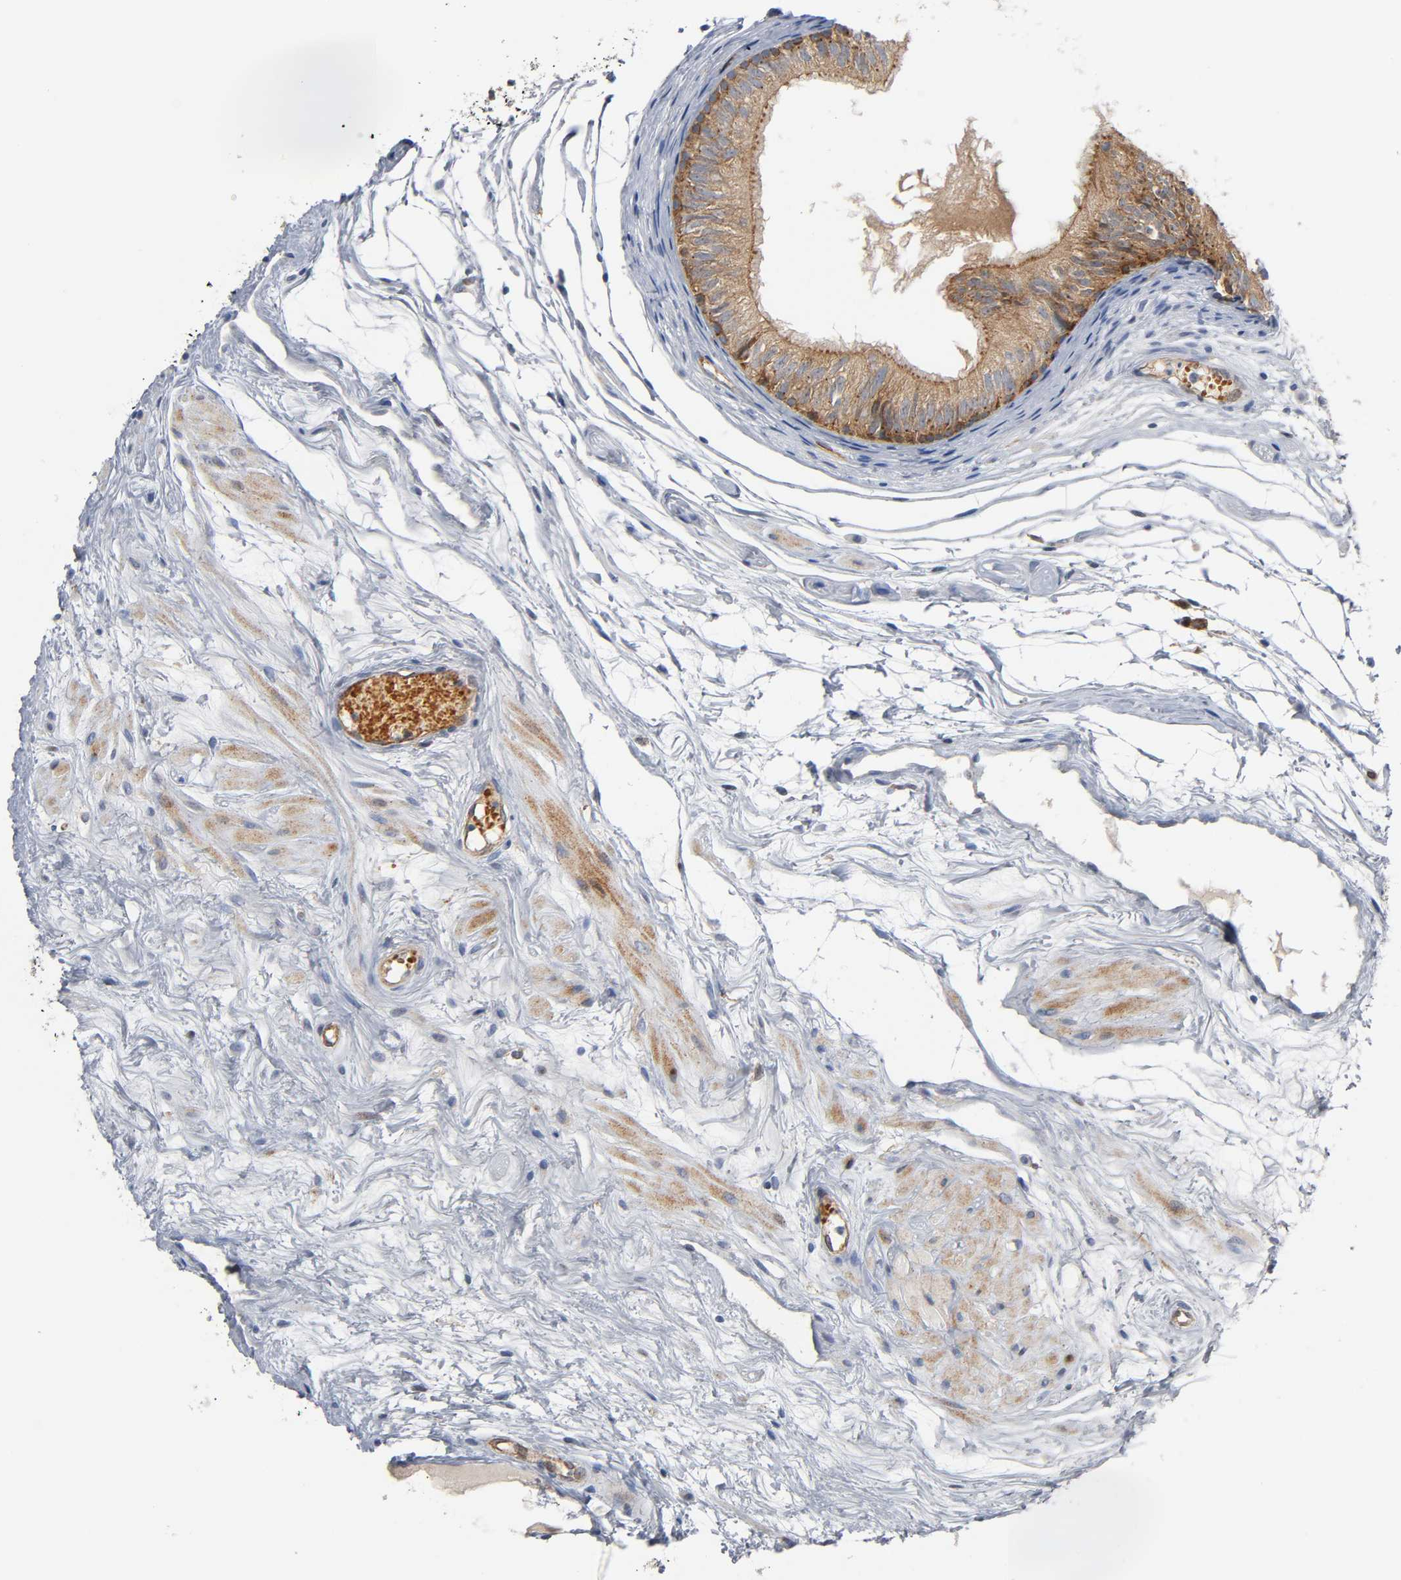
{"staining": {"intensity": "weak", "quantity": ">75%", "location": "cytoplasmic/membranous"}, "tissue": "epididymis", "cell_type": "Glandular cells", "image_type": "normal", "snomed": [{"axis": "morphology", "description": "Normal tissue, NOS"}, {"axis": "morphology", "description": "Atrophy, NOS"}, {"axis": "topography", "description": "Testis"}, {"axis": "topography", "description": "Epididymis"}], "caption": "Brown immunohistochemical staining in benign epididymis displays weak cytoplasmic/membranous expression in about >75% of glandular cells.", "gene": "CD2AP", "patient": {"sex": "male", "age": 18}}